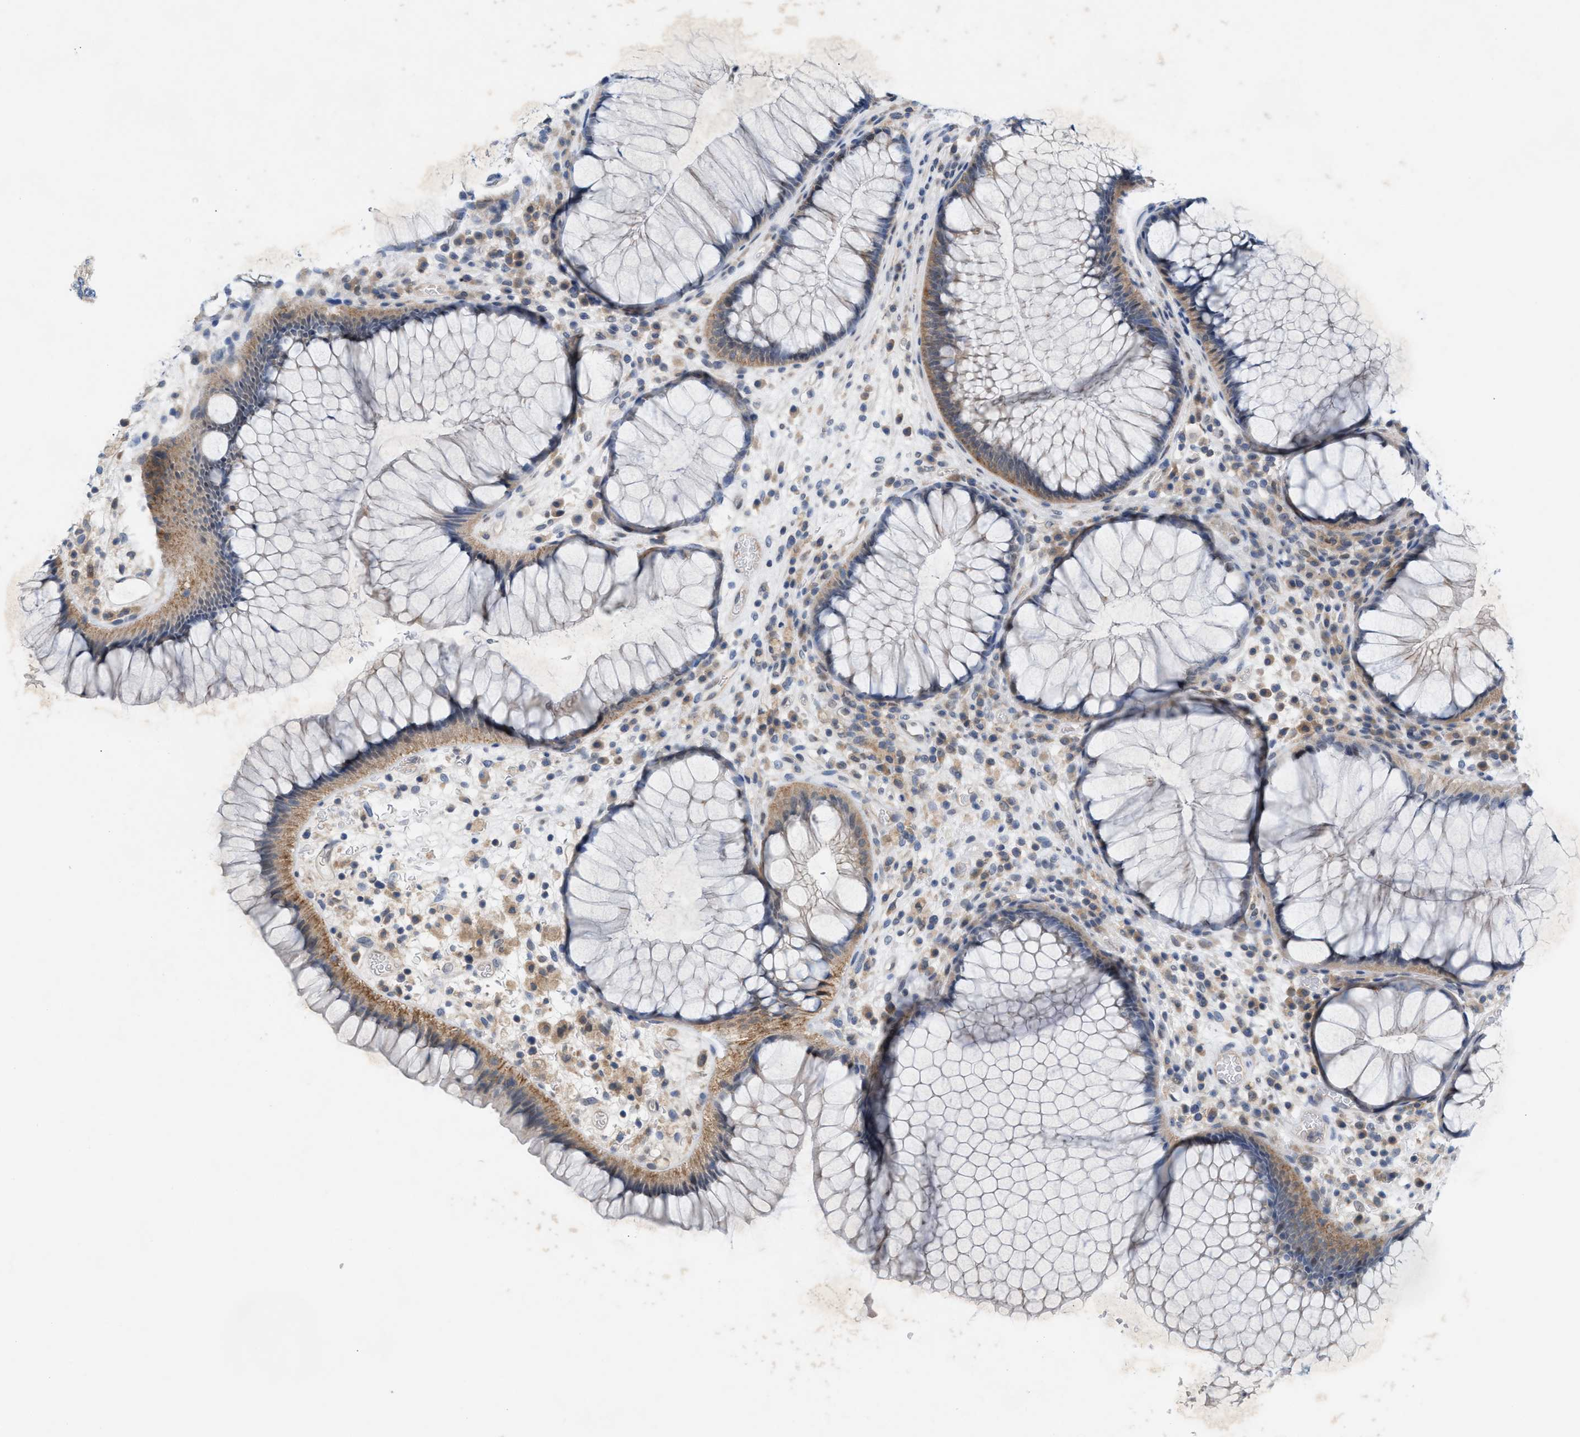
{"staining": {"intensity": "weak", "quantity": "25%-75%", "location": "cytoplasmic/membranous"}, "tissue": "rectum", "cell_type": "Glandular cells", "image_type": "normal", "snomed": [{"axis": "morphology", "description": "Normal tissue, NOS"}, {"axis": "topography", "description": "Rectum"}], "caption": "The image reveals staining of unremarkable rectum, revealing weak cytoplasmic/membranous protein staining (brown color) within glandular cells. The protein of interest is shown in brown color, while the nuclei are stained blue.", "gene": "WIPI2", "patient": {"sex": "male", "age": 51}}